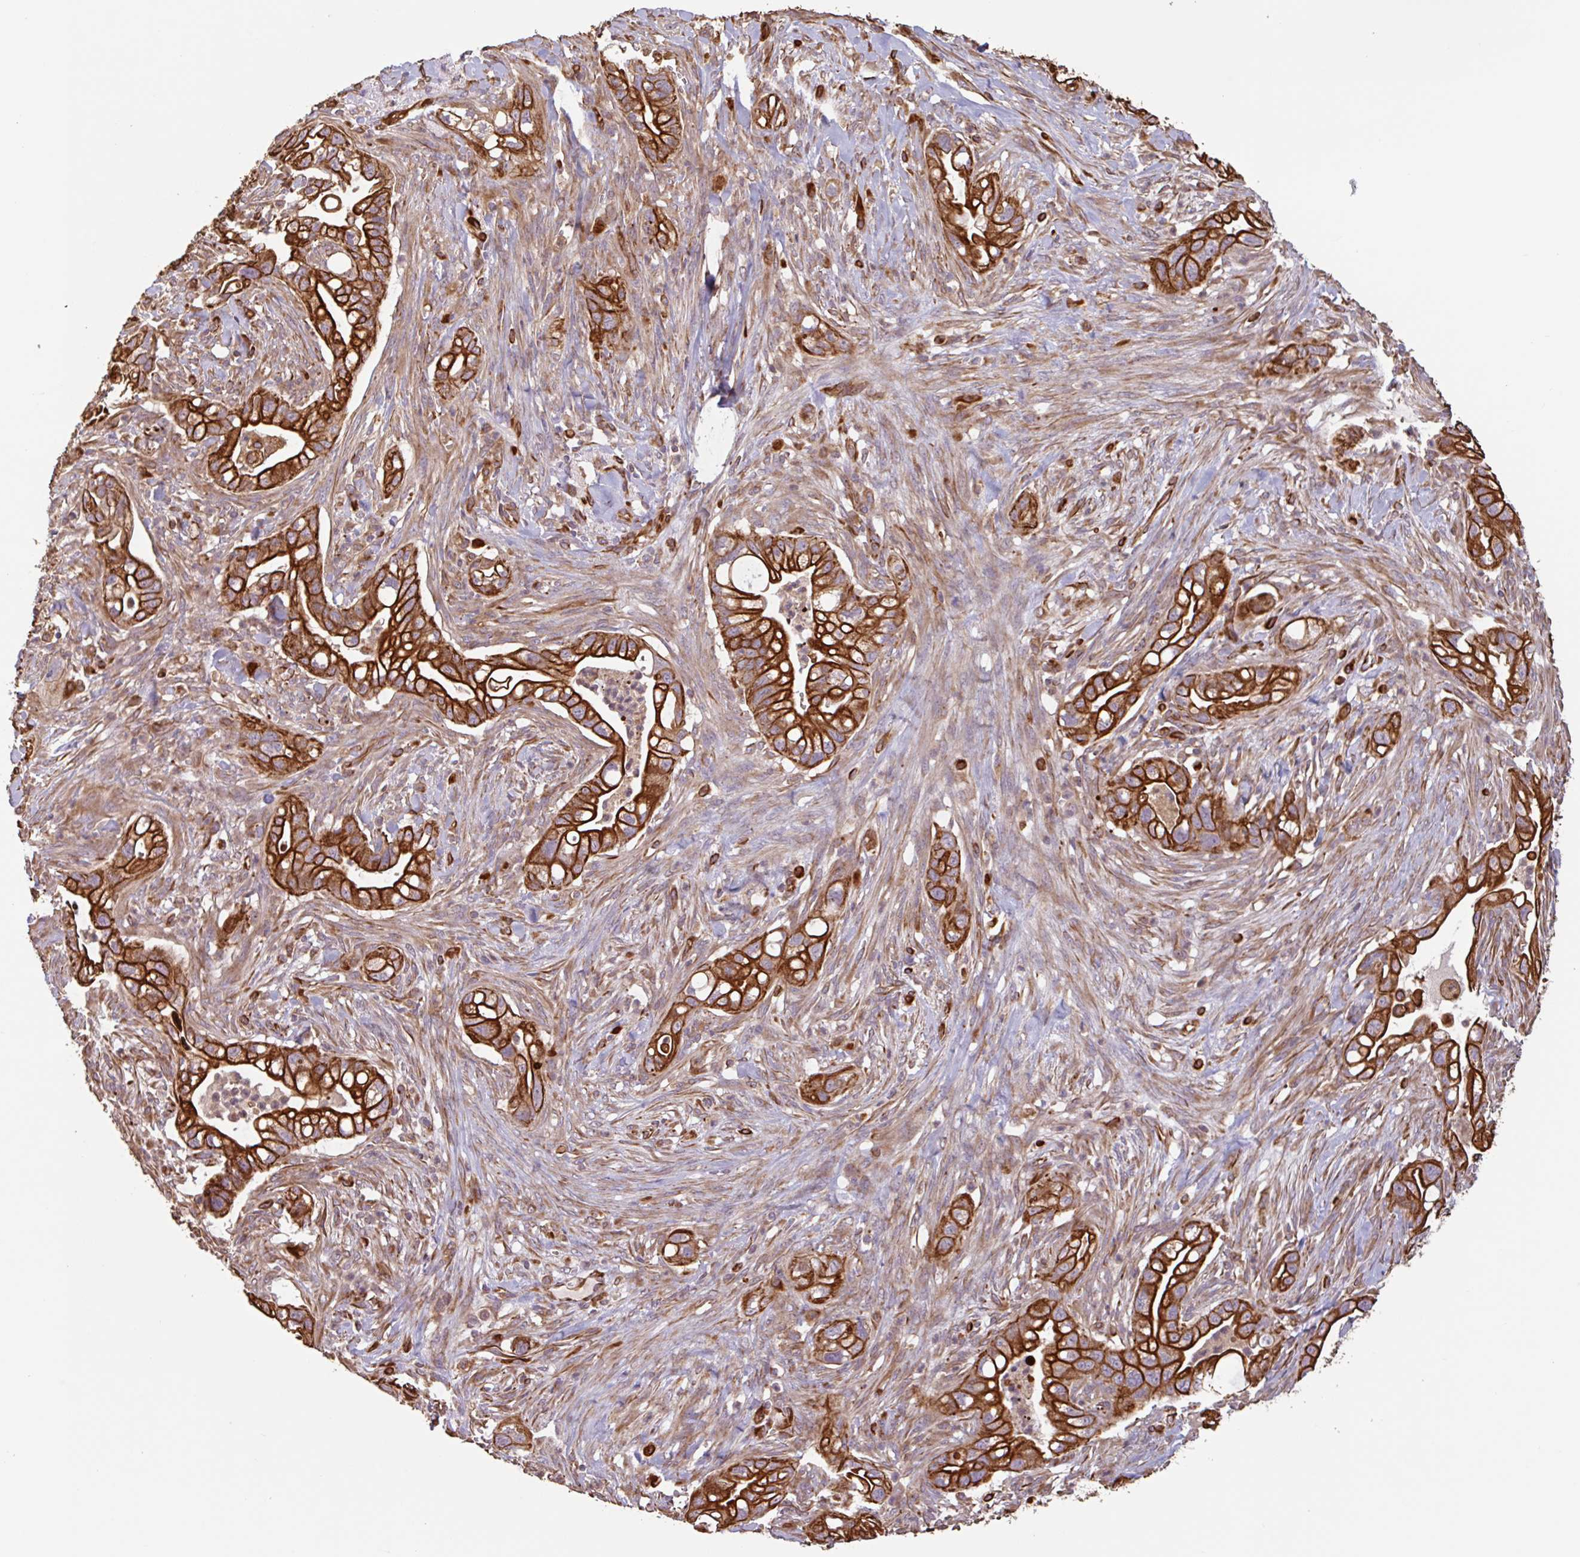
{"staining": {"intensity": "strong", "quantity": ">75%", "location": "cytoplasmic/membranous"}, "tissue": "pancreatic cancer", "cell_type": "Tumor cells", "image_type": "cancer", "snomed": [{"axis": "morphology", "description": "Adenocarcinoma, NOS"}, {"axis": "topography", "description": "Pancreas"}], "caption": "Immunohistochemical staining of pancreatic cancer (adenocarcinoma) reveals strong cytoplasmic/membranous protein expression in approximately >75% of tumor cells.", "gene": "ZNF790", "patient": {"sex": "male", "age": 44}}